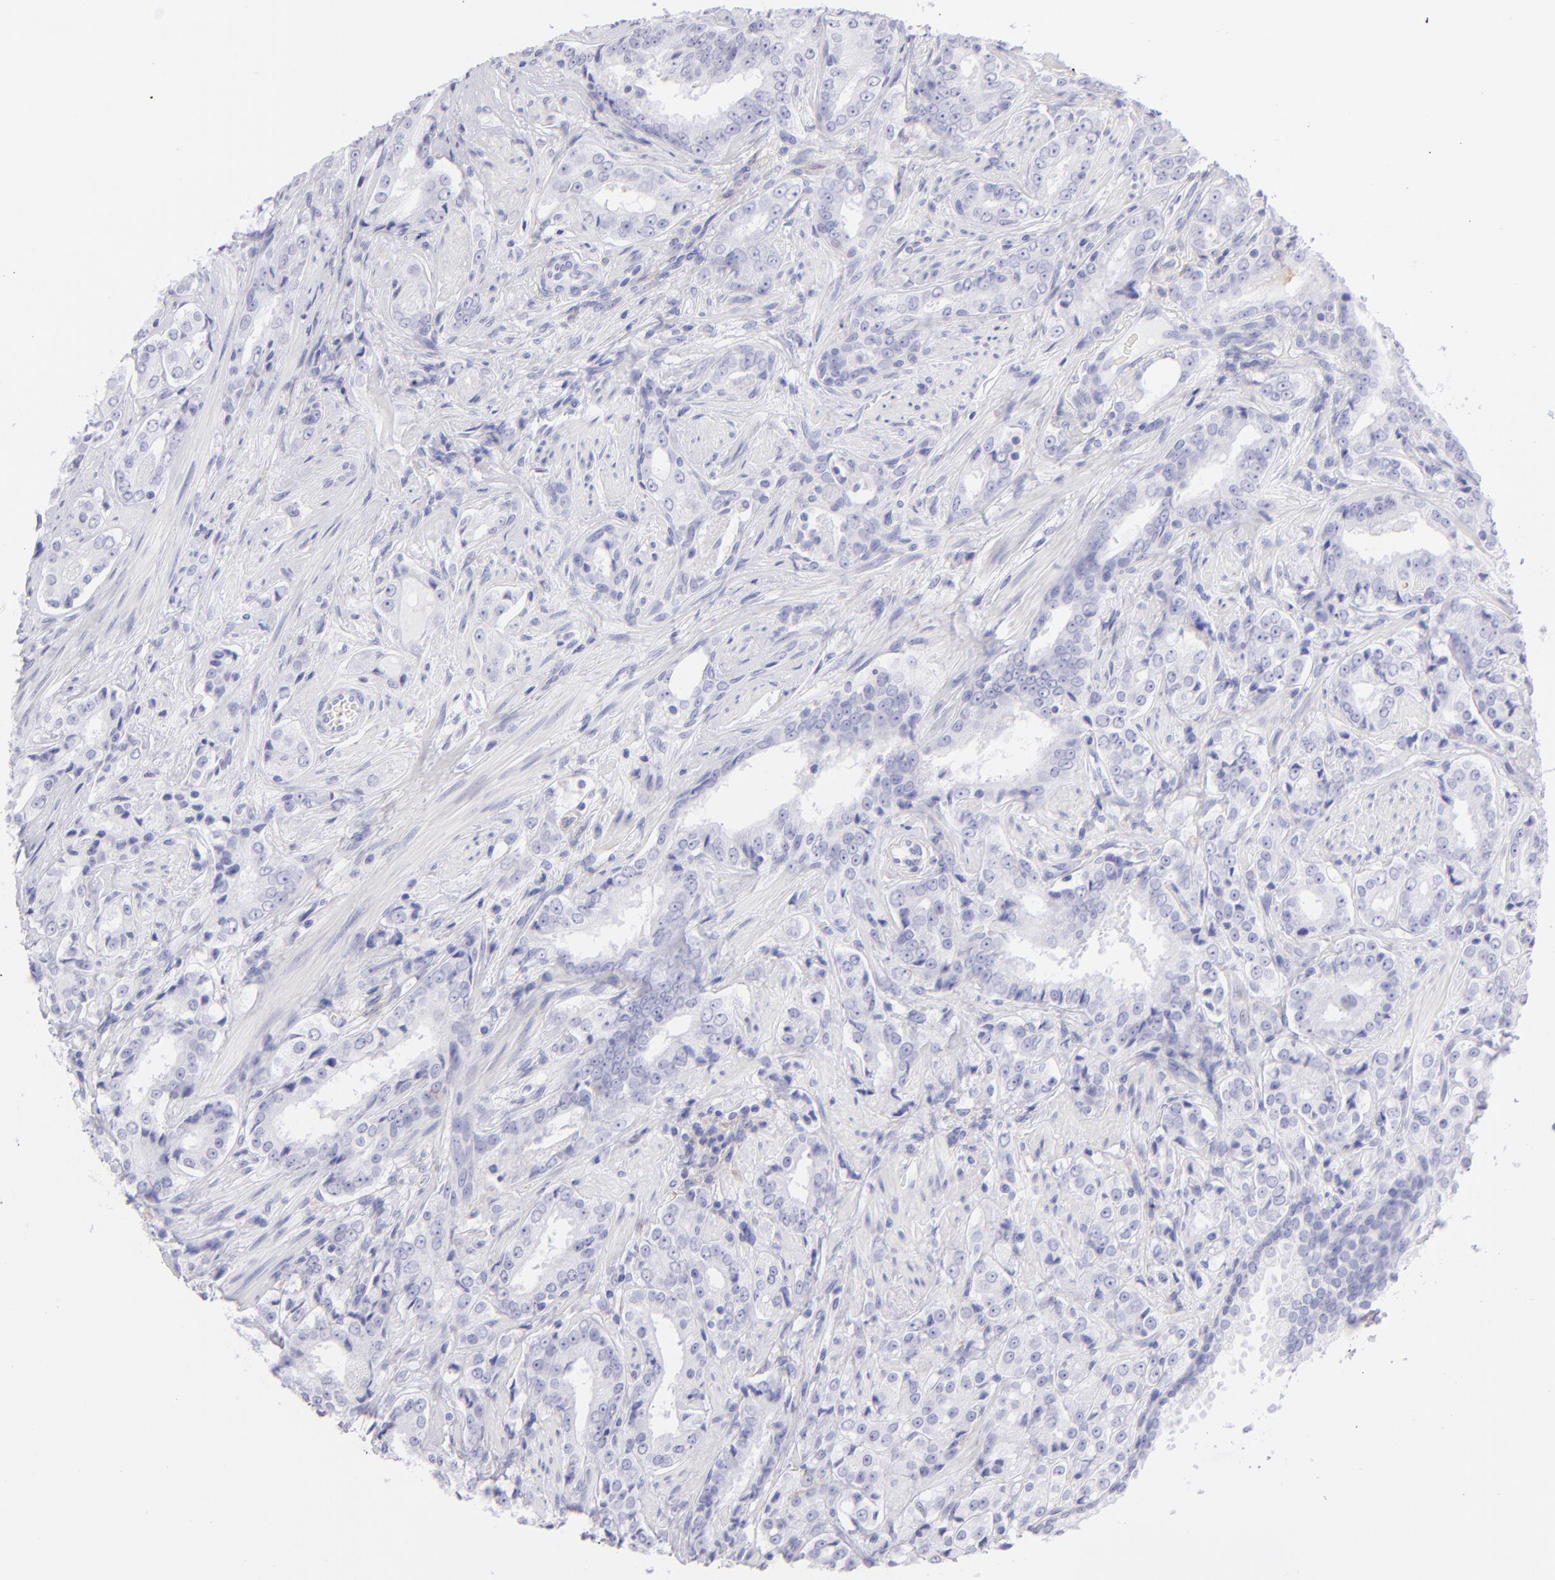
{"staining": {"intensity": "negative", "quantity": "none", "location": "none"}, "tissue": "prostate cancer", "cell_type": "Tumor cells", "image_type": "cancer", "snomed": [{"axis": "morphology", "description": "Adenocarcinoma, Medium grade"}, {"axis": "topography", "description": "Prostate"}], "caption": "A histopathology image of human adenocarcinoma (medium-grade) (prostate) is negative for staining in tumor cells.", "gene": "CD72", "patient": {"sex": "male", "age": 60}}